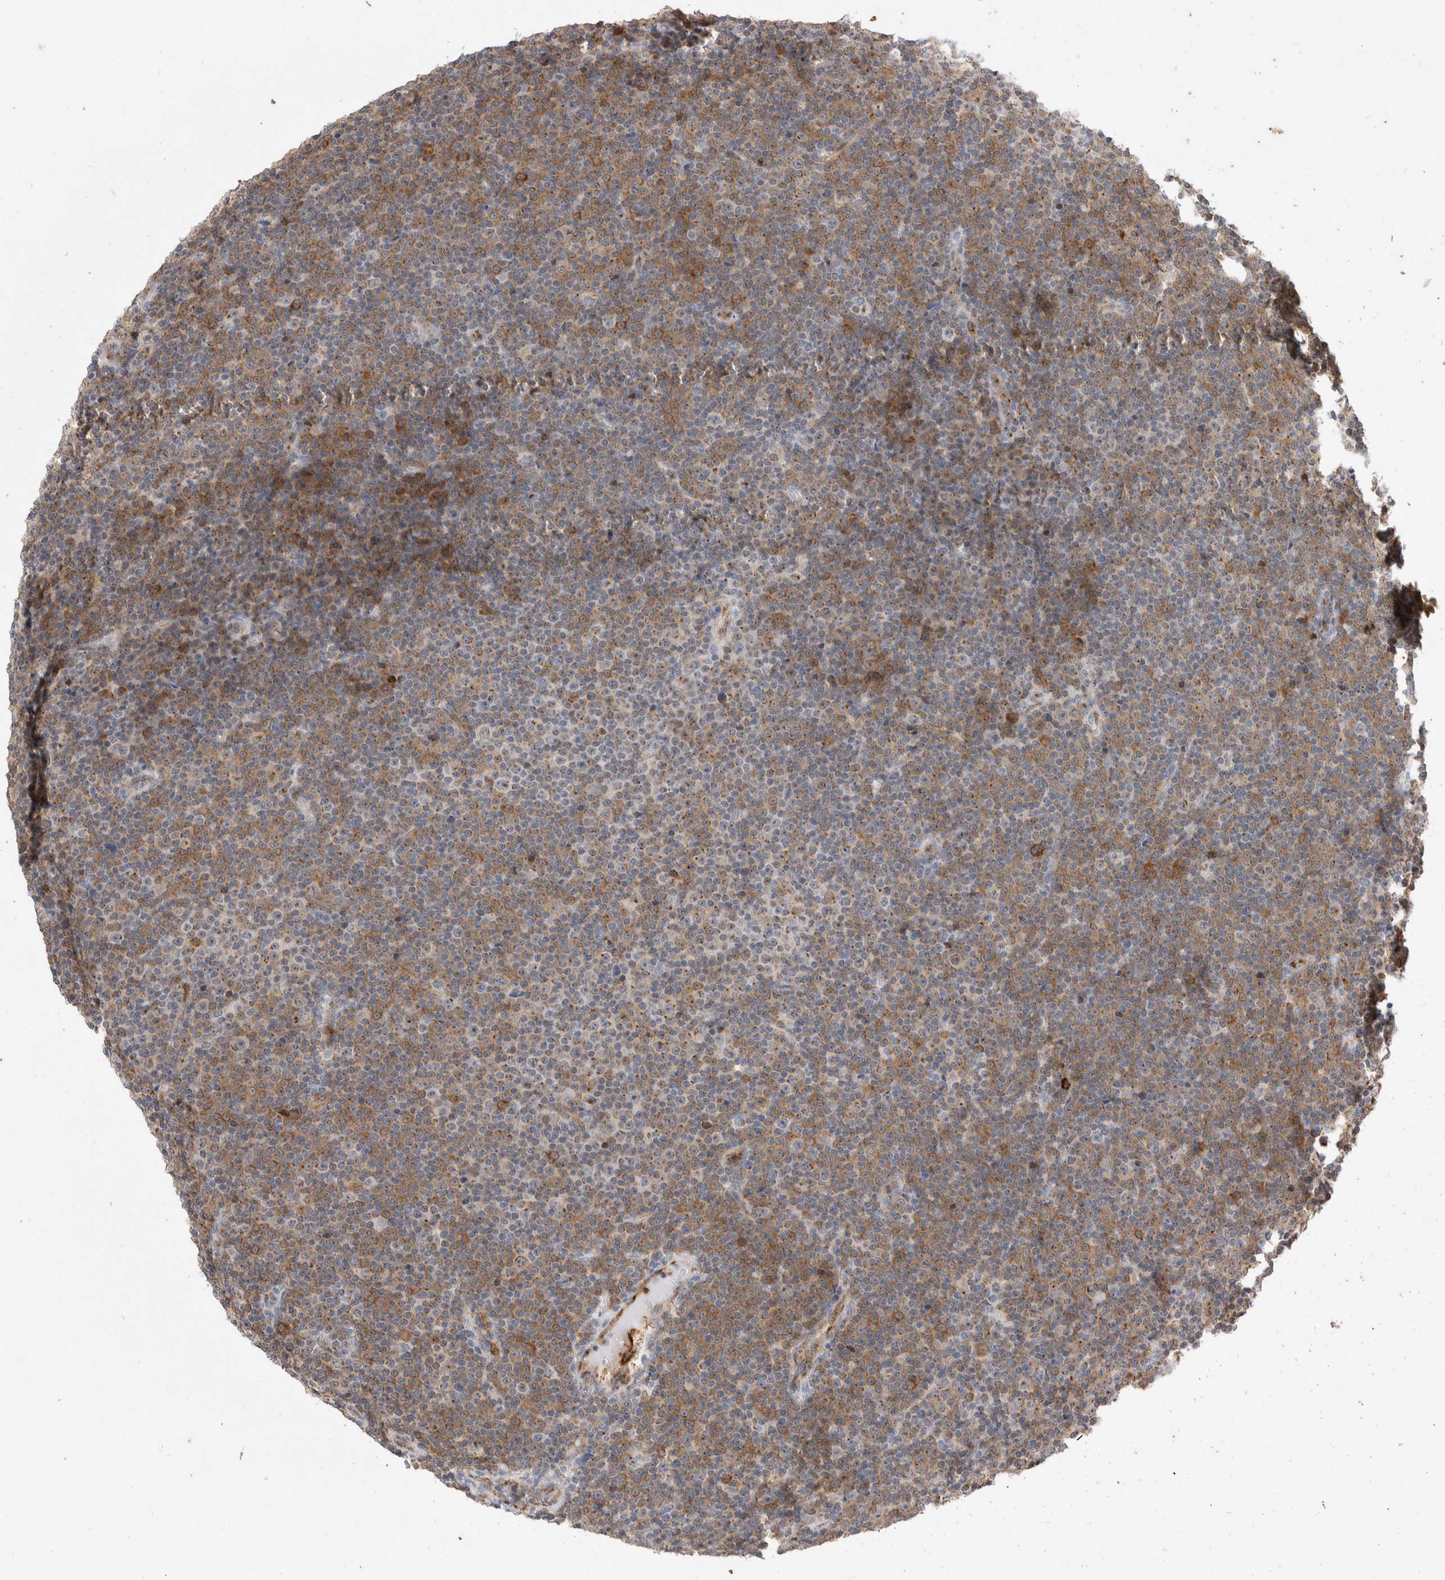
{"staining": {"intensity": "moderate", "quantity": "25%-75%", "location": "cytoplasmic/membranous"}, "tissue": "lymphoma", "cell_type": "Tumor cells", "image_type": "cancer", "snomed": [{"axis": "morphology", "description": "Malignant lymphoma, non-Hodgkin's type, Low grade"}, {"axis": "topography", "description": "Lymph node"}], "caption": "Moderate cytoplasmic/membranous protein positivity is appreciated in approximately 25%-75% of tumor cells in malignant lymphoma, non-Hodgkin's type (low-grade).", "gene": "NSMAF", "patient": {"sex": "female", "age": 67}}